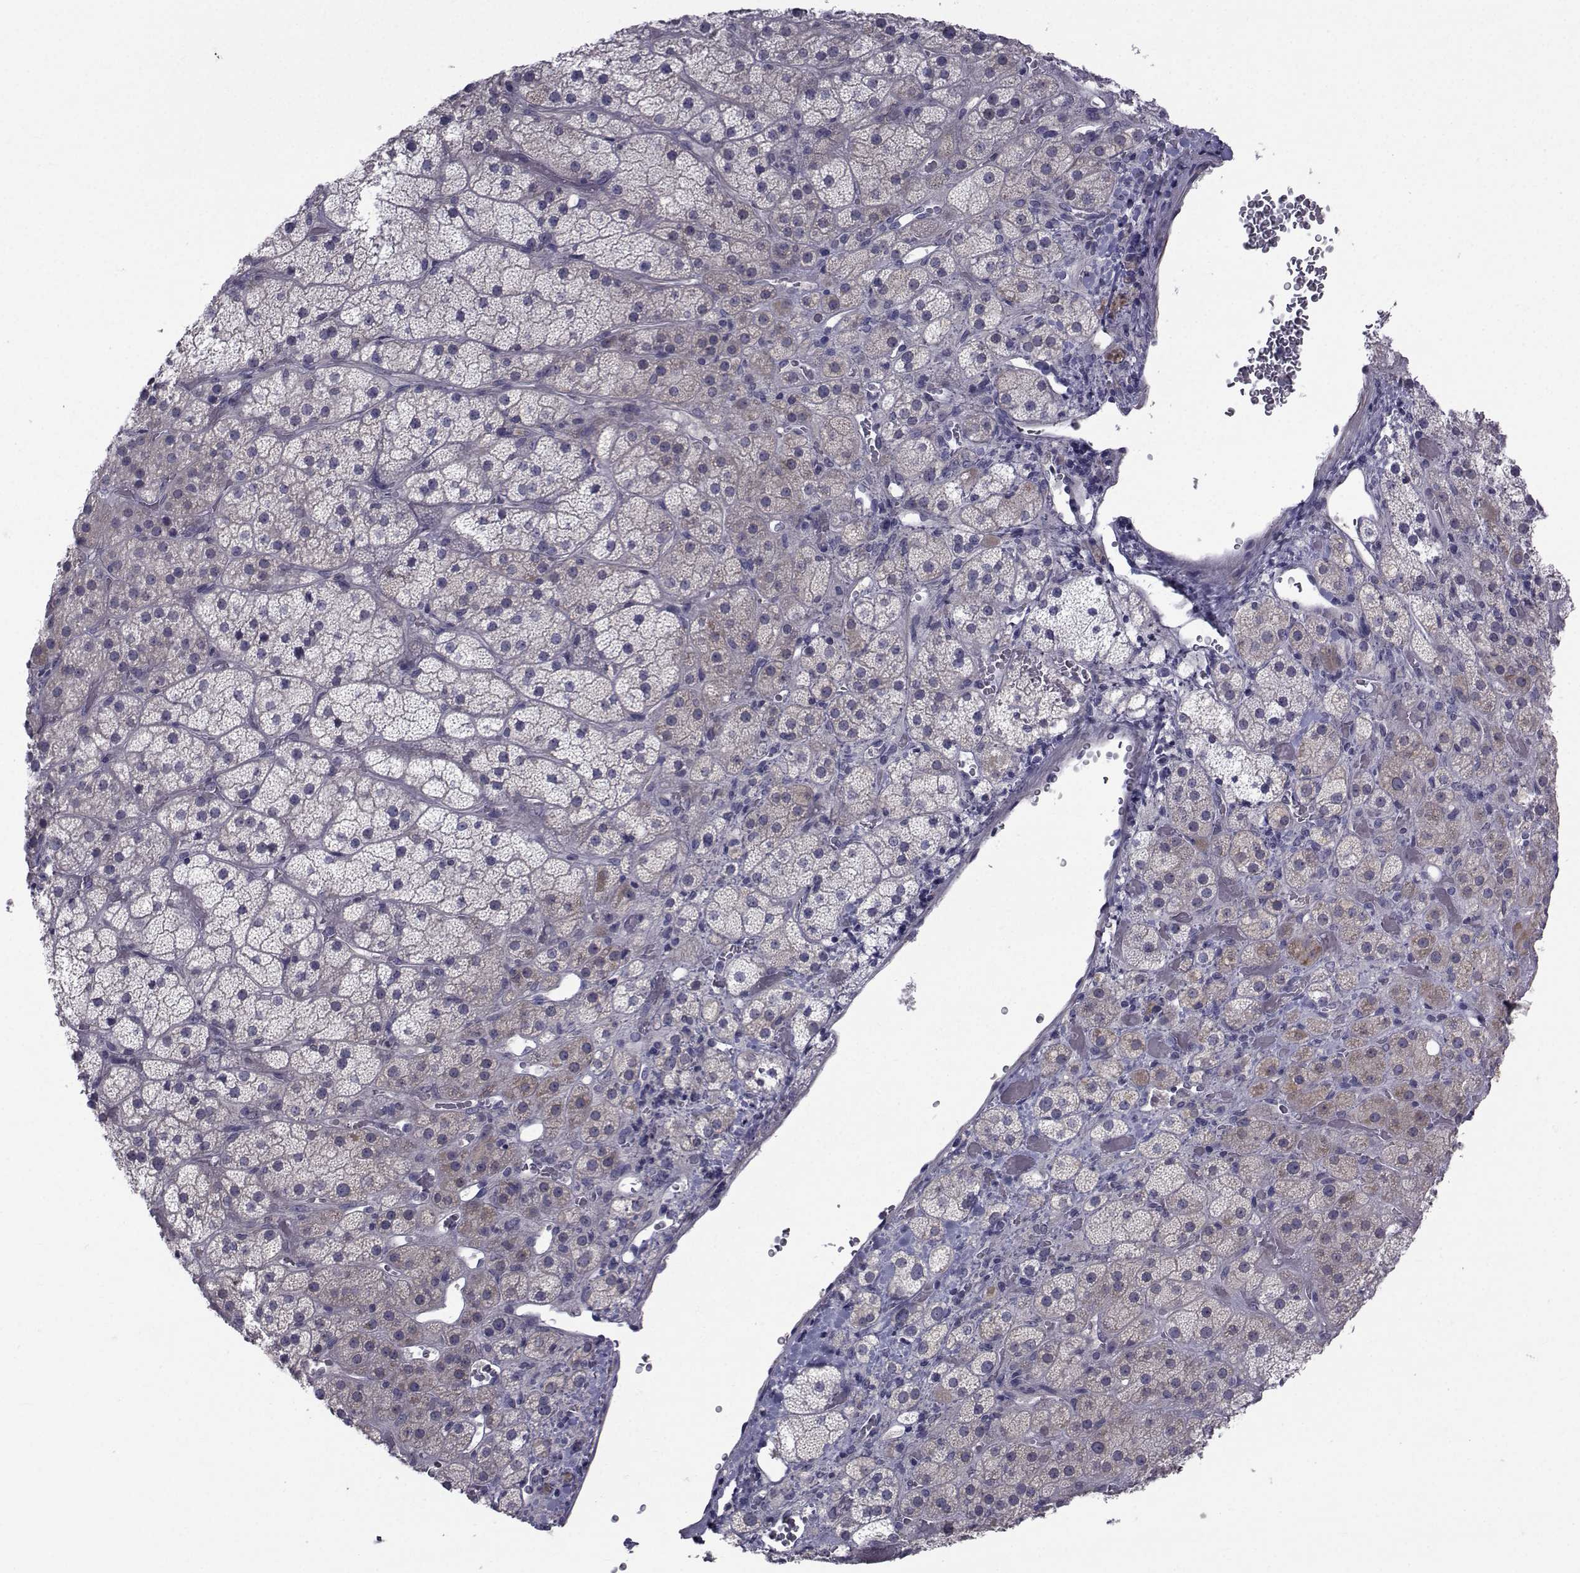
{"staining": {"intensity": "weak", "quantity": "<25%", "location": "cytoplasmic/membranous"}, "tissue": "adrenal gland", "cell_type": "Glandular cells", "image_type": "normal", "snomed": [{"axis": "morphology", "description": "Normal tissue, NOS"}, {"axis": "topography", "description": "Adrenal gland"}], "caption": "Adrenal gland was stained to show a protein in brown. There is no significant positivity in glandular cells. (Immunohistochemistry, brightfield microscopy, high magnification).", "gene": "CFAP74", "patient": {"sex": "male", "age": 57}}